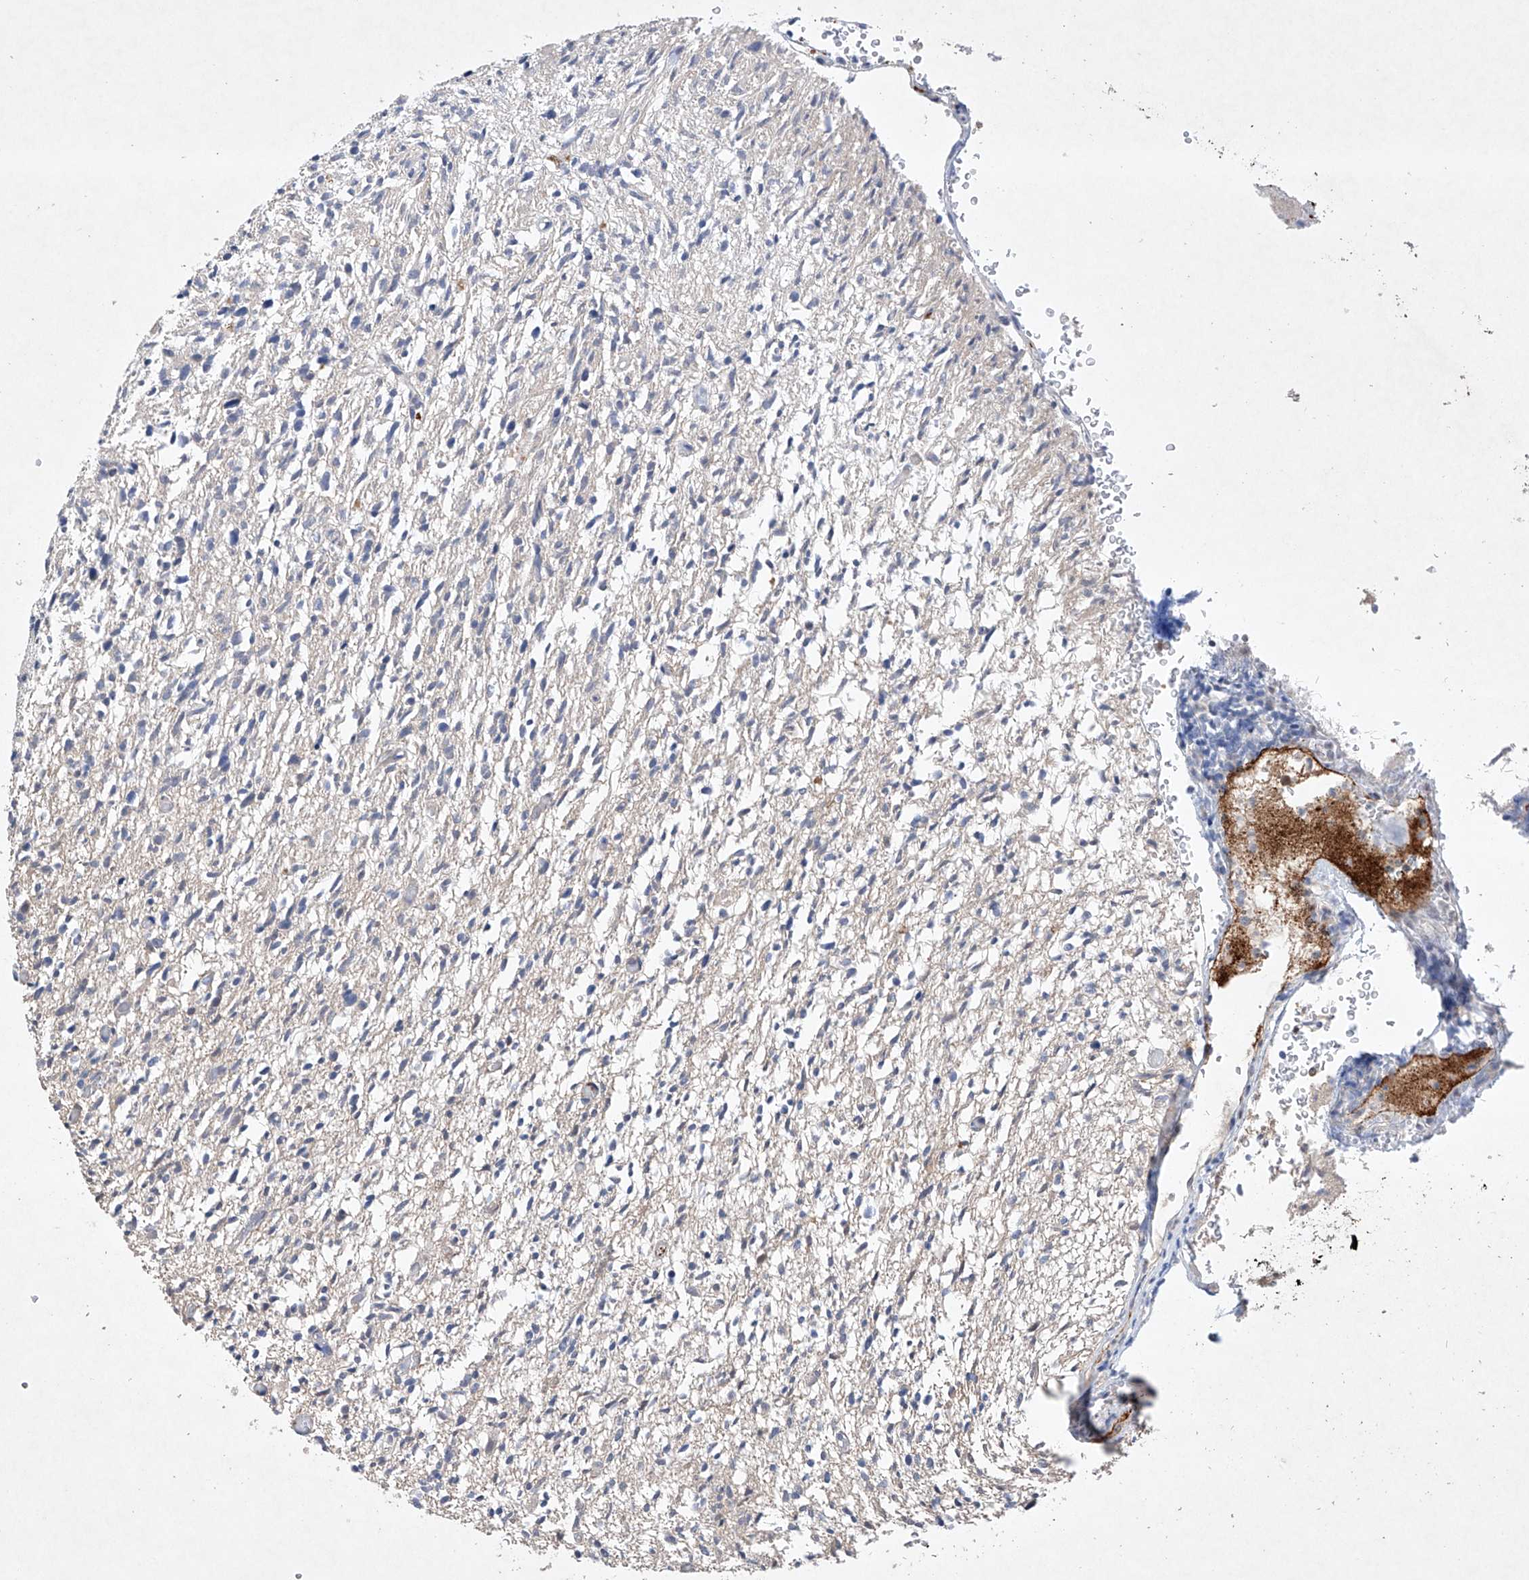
{"staining": {"intensity": "negative", "quantity": "none", "location": "none"}, "tissue": "glioma", "cell_type": "Tumor cells", "image_type": "cancer", "snomed": [{"axis": "morphology", "description": "Glioma, malignant, High grade"}, {"axis": "topography", "description": "Brain"}], "caption": "This photomicrograph is of glioma stained with immunohistochemistry to label a protein in brown with the nuclei are counter-stained blue. There is no expression in tumor cells.", "gene": "AFG1L", "patient": {"sex": "female", "age": 57}}